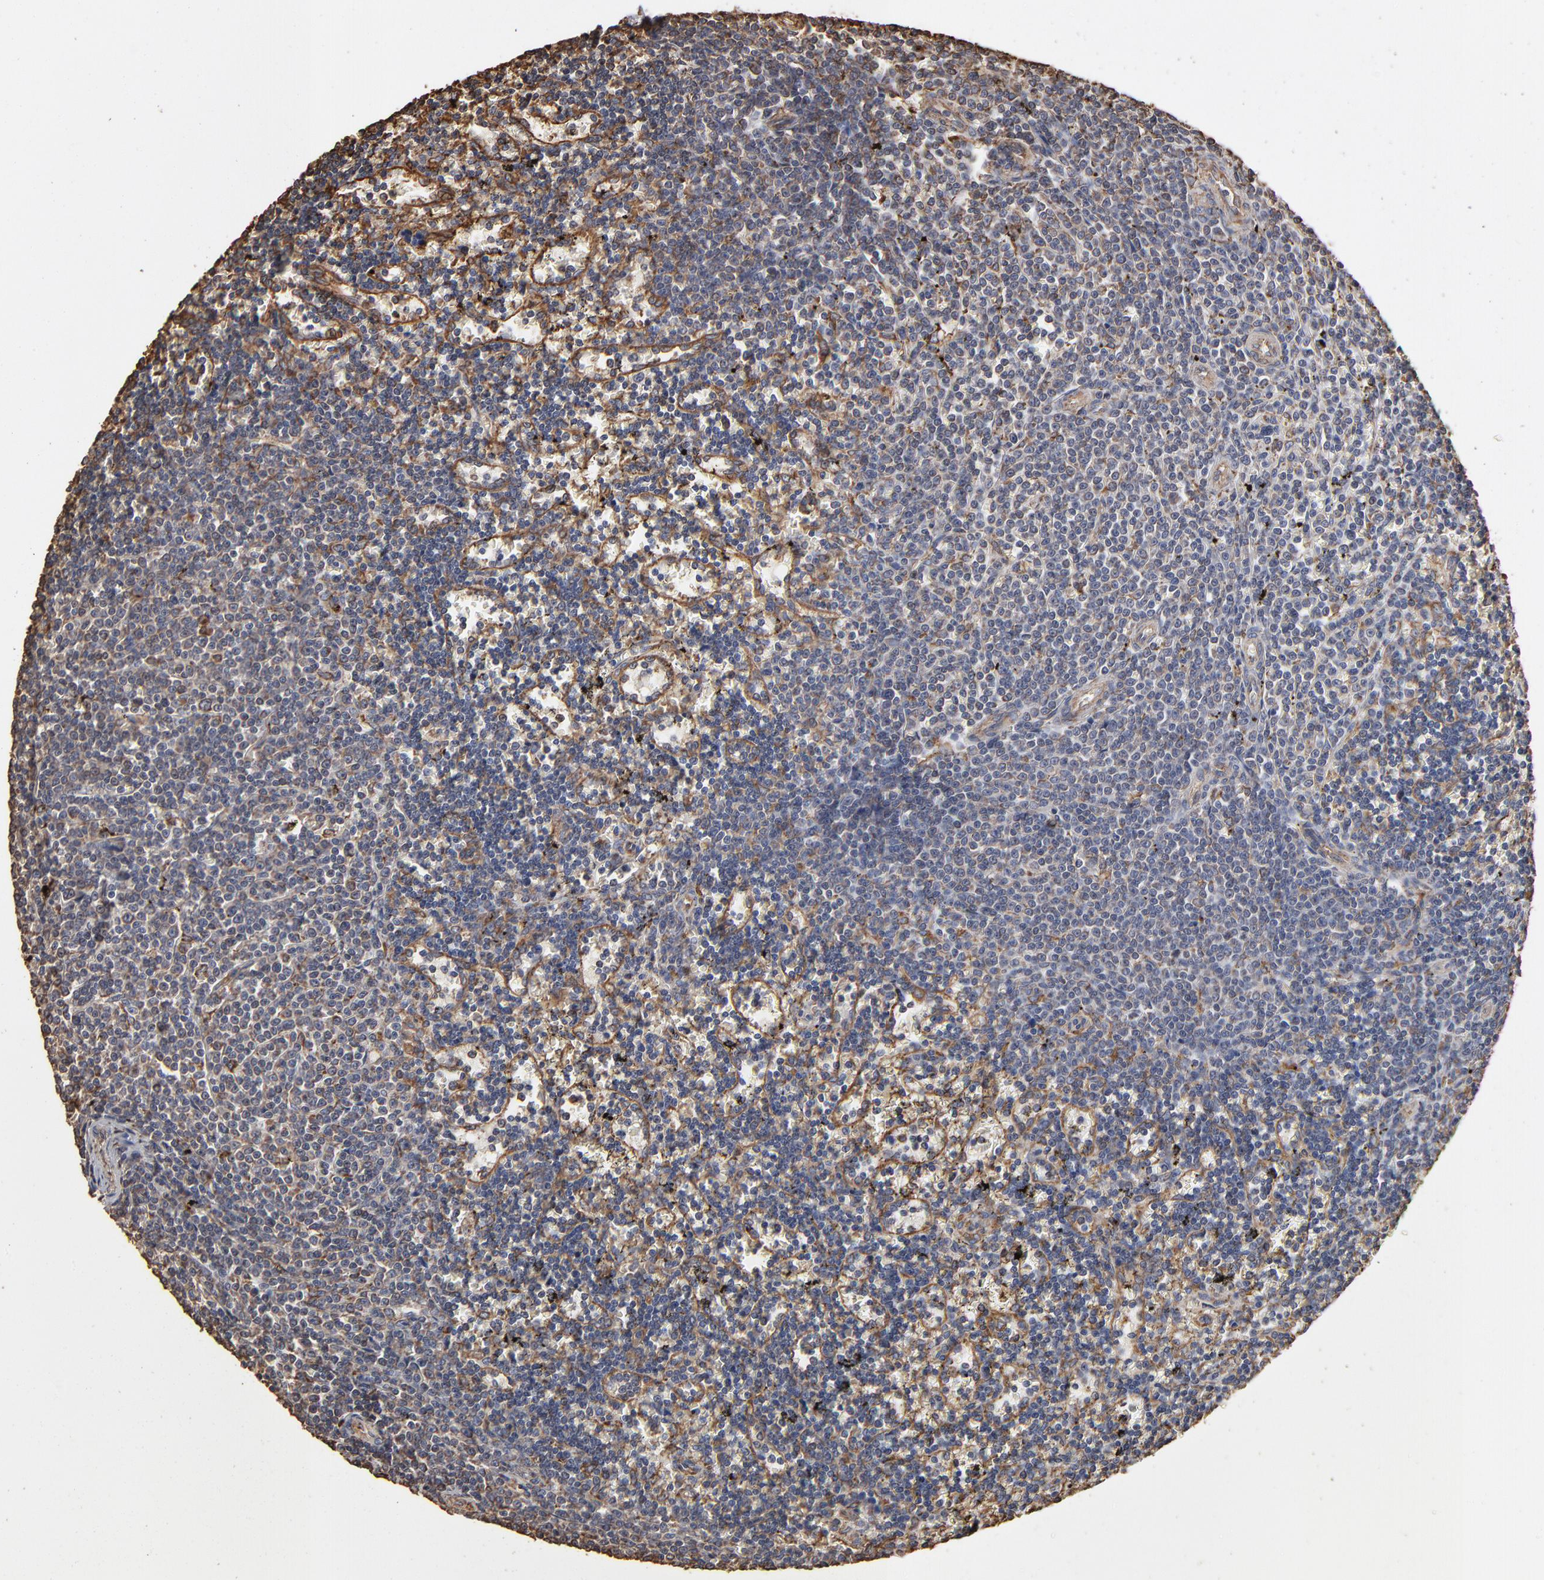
{"staining": {"intensity": "negative", "quantity": "none", "location": "none"}, "tissue": "lymphoma", "cell_type": "Tumor cells", "image_type": "cancer", "snomed": [{"axis": "morphology", "description": "Malignant lymphoma, non-Hodgkin's type, Low grade"}, {"axis": "topography", "description": "Spleen"}], "caption": "High magnification brightfield microscopy of low-grade malignant lymphoma, non-Hodgkin's type stained with DAB (3,3'-diaminobenzidine) (brown) and counterstained with hematoxylin (blue): tumor cells show no significant staining.", "gene": "PDIA3", "patient": {"sex": "male", "age": 60}}